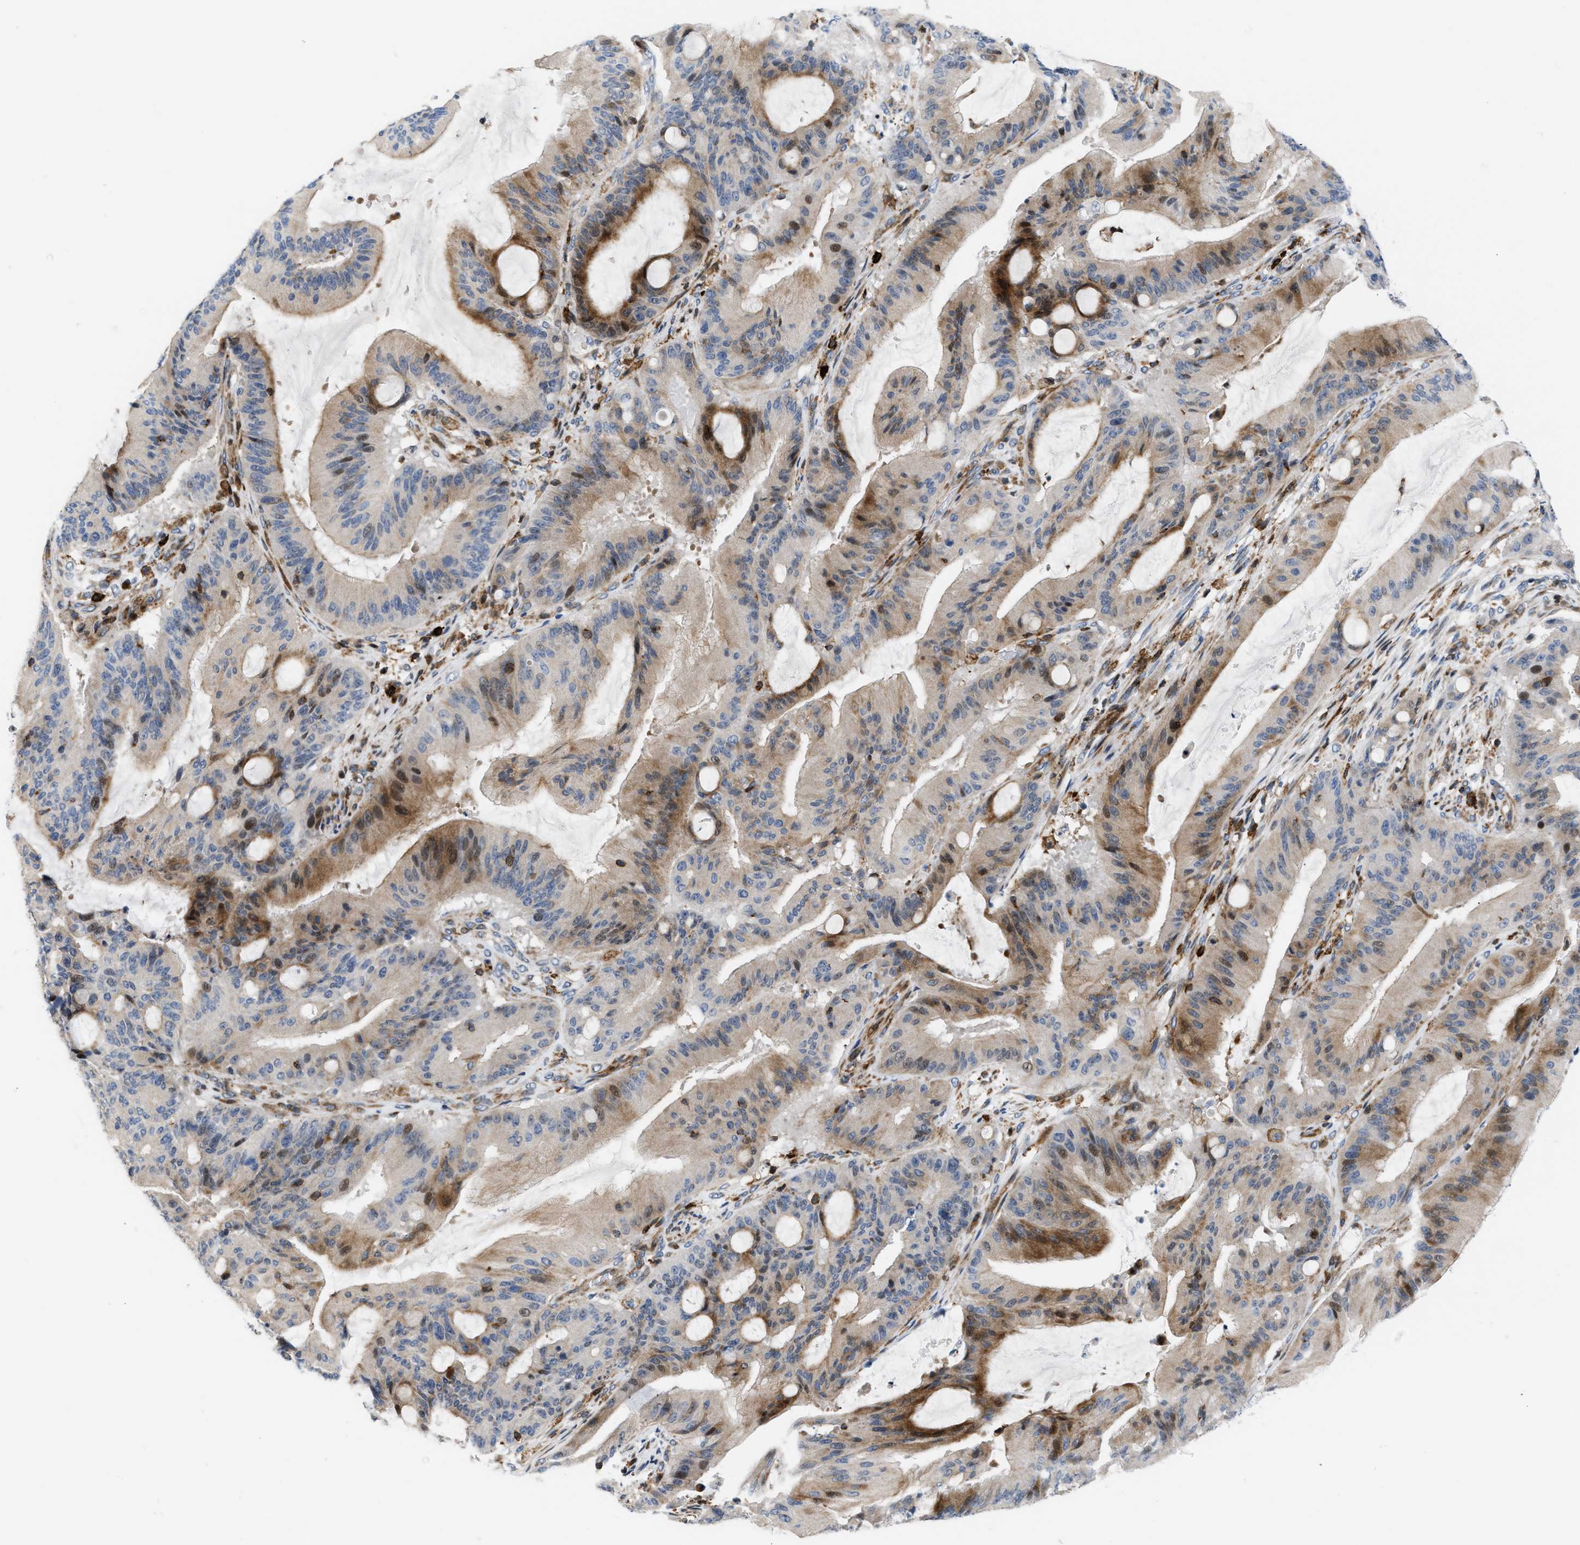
{"staining": {"intensity": "moderate", "quantity": ">75%", "location": "cytoplasmic/membranous,nuclear"}, "tissue": "liver cancer", "cell_type": "Tumor cells", "image_type": "cancer", "snomed": [{"axis": "morphology", "description": "Normal tissue, NOS"}, {"axis": "morphology", "description": "Cholangiocarcinoma"}, {"axis": "topography", "description": "Liver"}, {"axis": "topography", "description": "Peripheral nerve tissue"}], "caption": "Moderate cytoplasmic/membranous and nuclear protein positivity is appreciated in approximately >75% of tumor cells in cholangiocarcinoma (liver). (brown staining indicates protein expression, while blue staining denotes nuclei).", "gene": "ATP9A", "patient": {"sex": "female", "age": 73}}